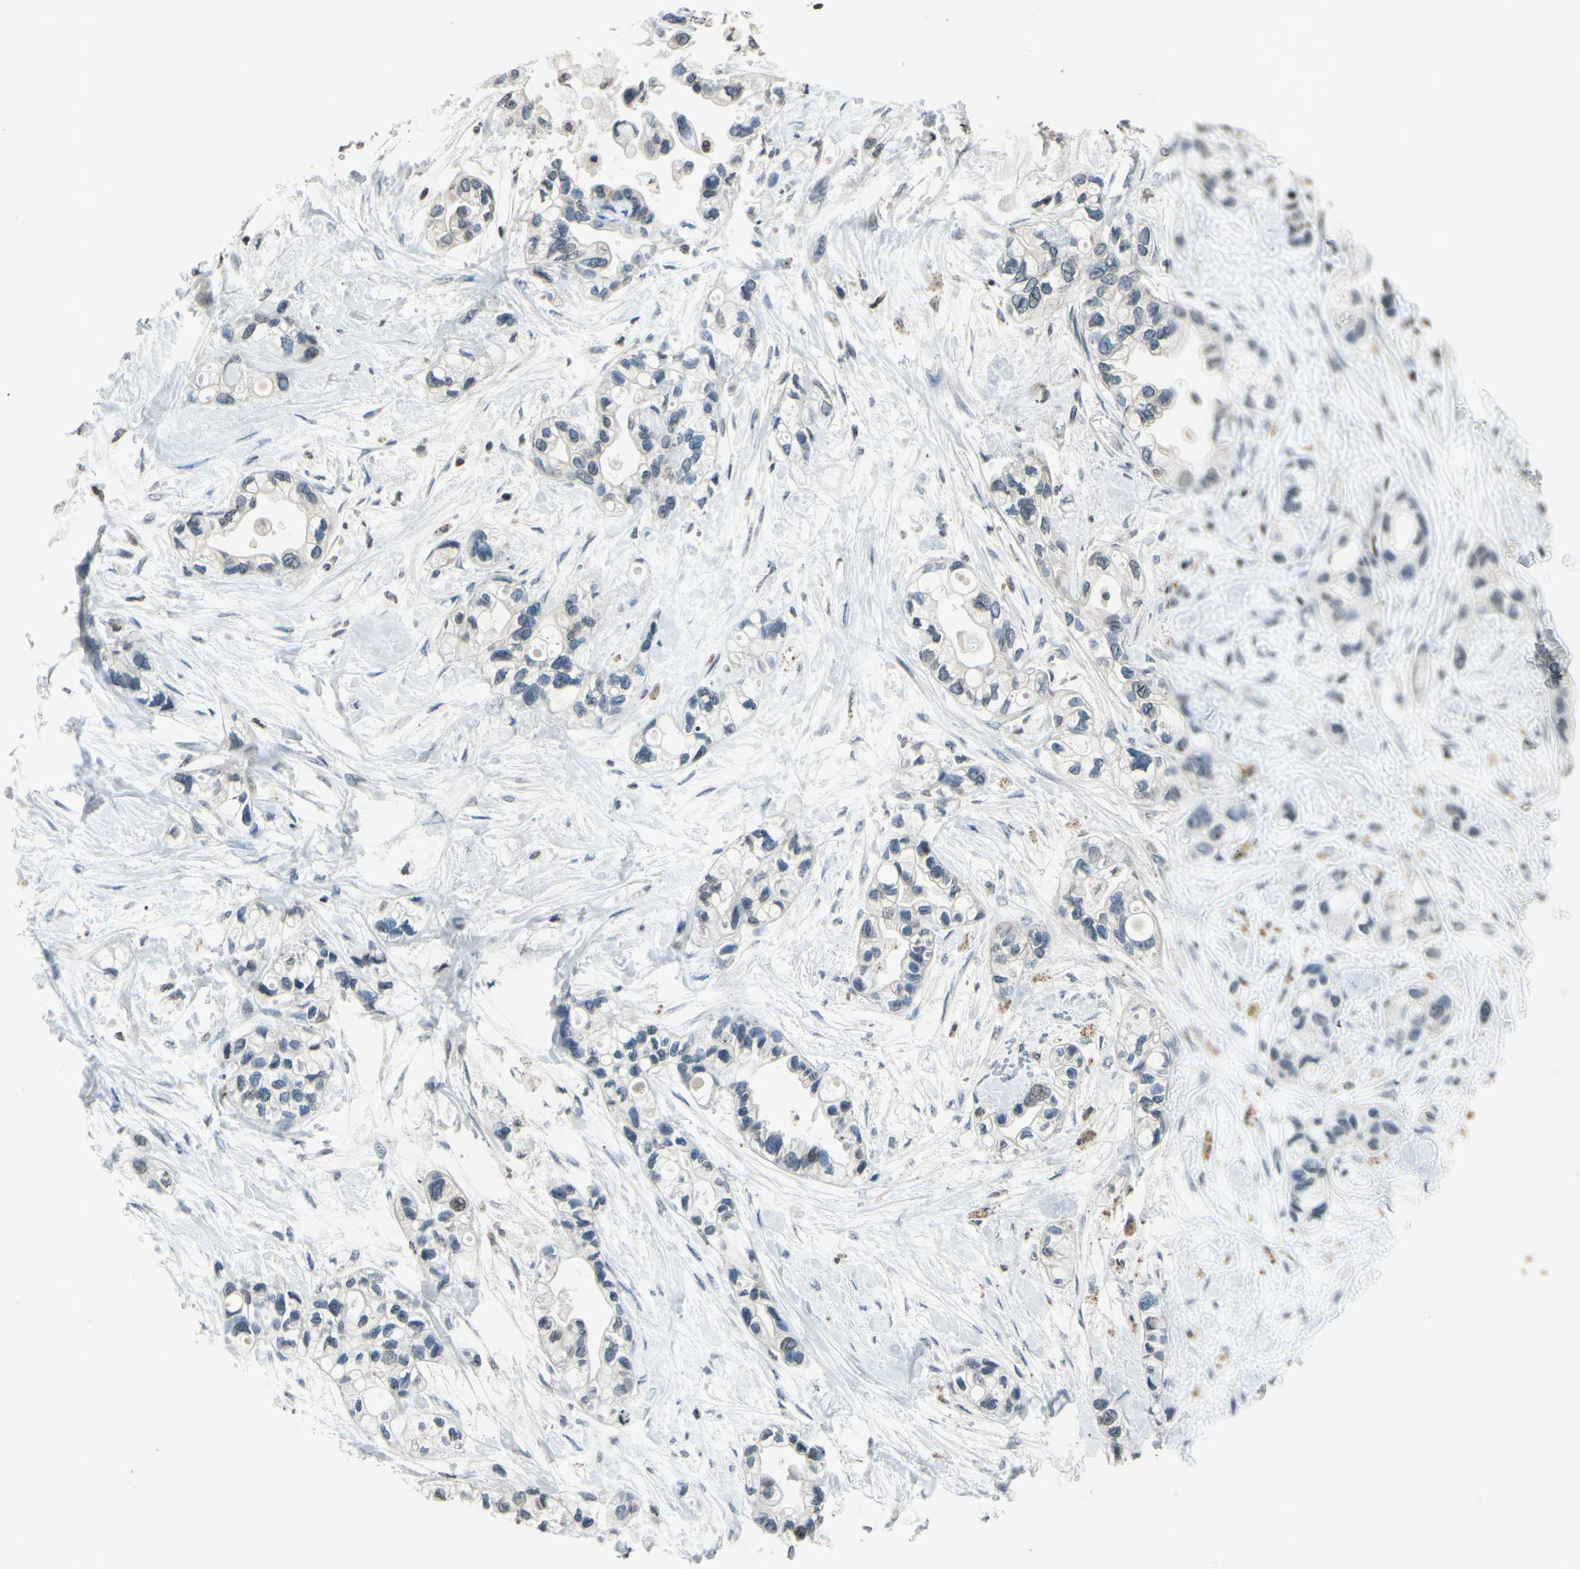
{"staining": {"intensity": "negative", "quantity": "none", "location": "none"}, "tissue": "pancreatic cancer", "cell_type": "Tumor cells", "image_type": "cancer", "snomed": [{"axis": "morphology", "description": "Adenocarcinoma, NOS"}, {"axis": "topography", "description": "Pancreas"}], "caption": "There is no significant positivity in tumor cells of pancreatic adenocarcinoma.", "gene": "CLDN11", "patient": {"sex": "female", "age": 77}}